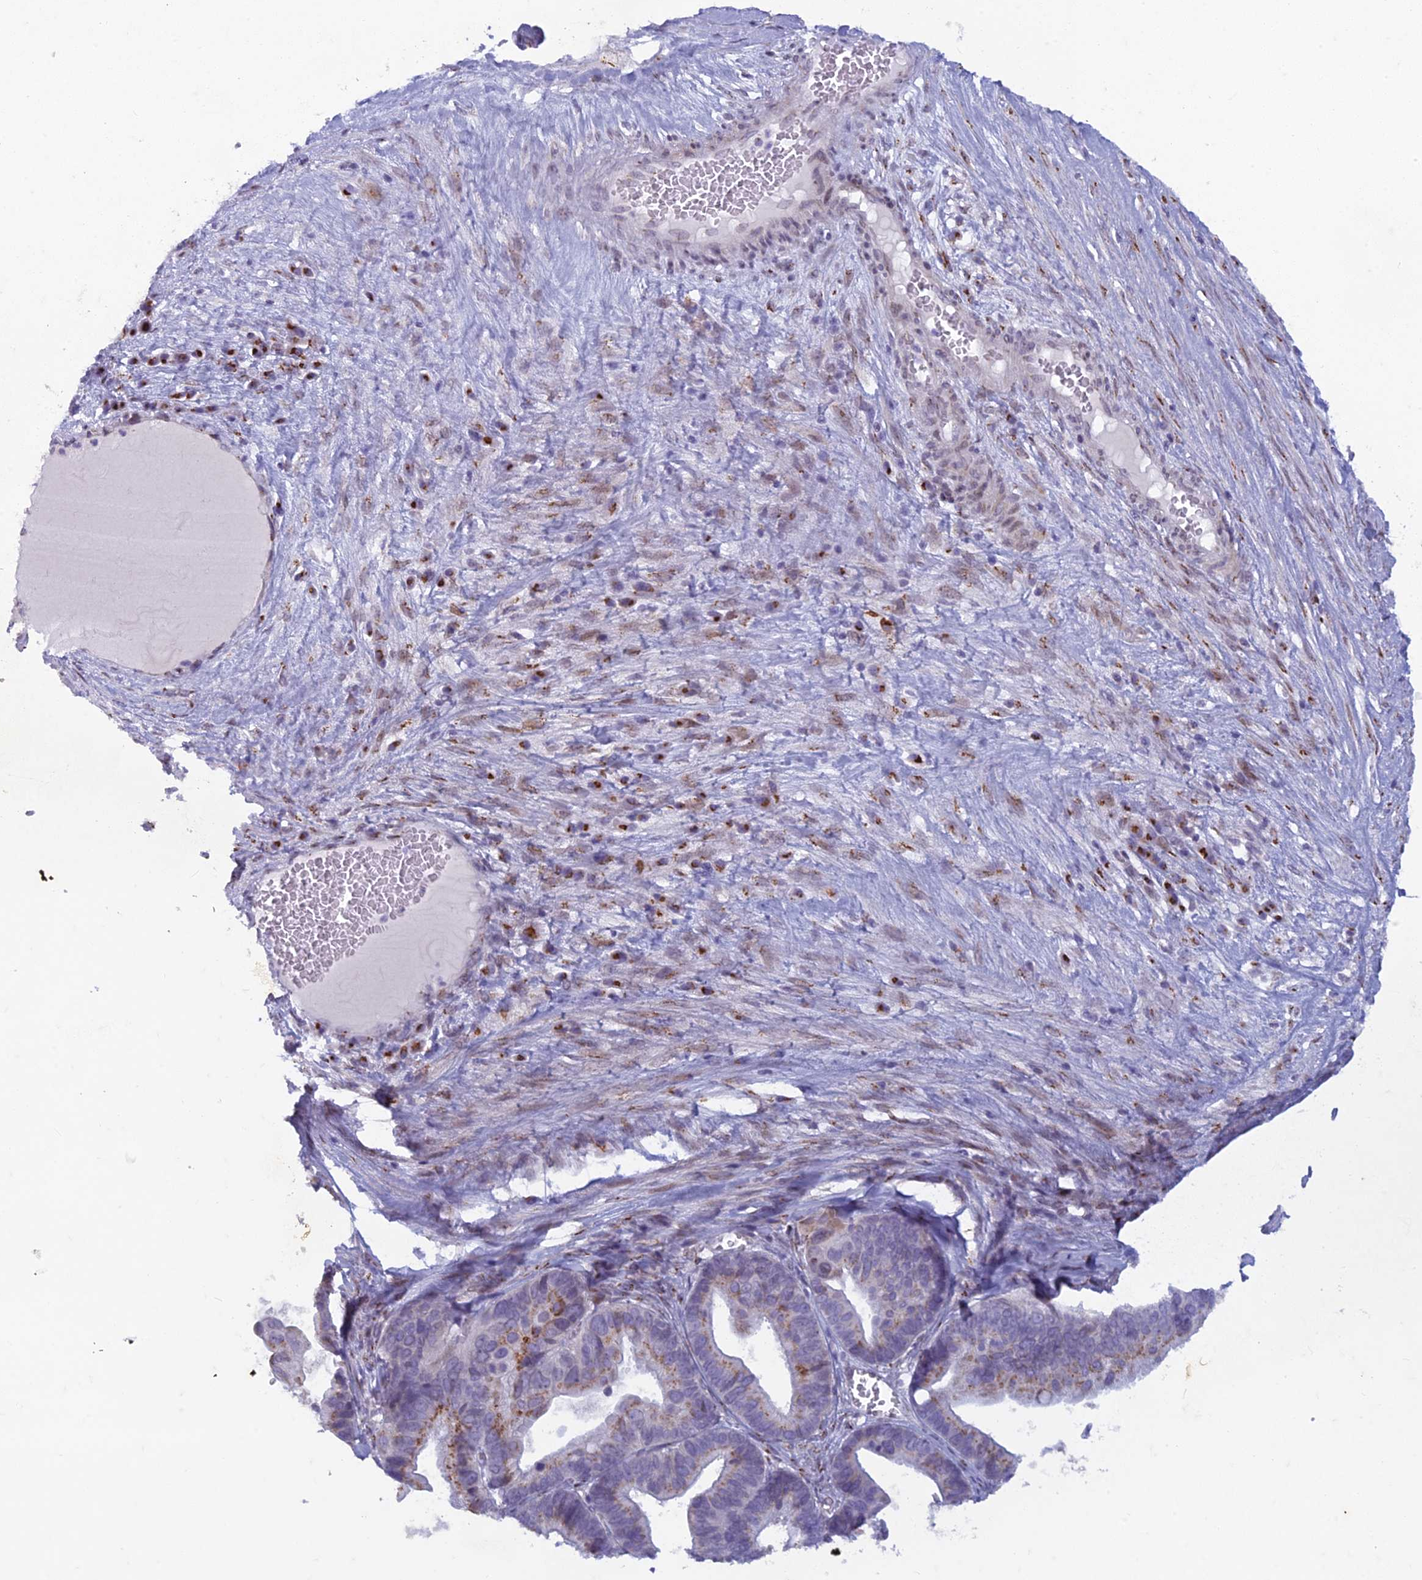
{"staining": {"intensity": "moderate", "quantity": "<25%", "location": "cytoplasmic/membranous"}, "tissue": "ovarian cancer", "cell_type": "Tumor cells", "image_type": "cancer", "snomed": [{"axis": "morphology", "description": "Cystadenocarcinoma, serous, NOS"}, {"axis": "topography", "description": "Ovary"}], "caption": "Moderate cytoplasmic/membranous expression is present in about <25% of tumor cells in ovarian serous cystadenocarcinoma.", "gene": "FAM3C", "patient": {"sex": "female", "age": 56}}